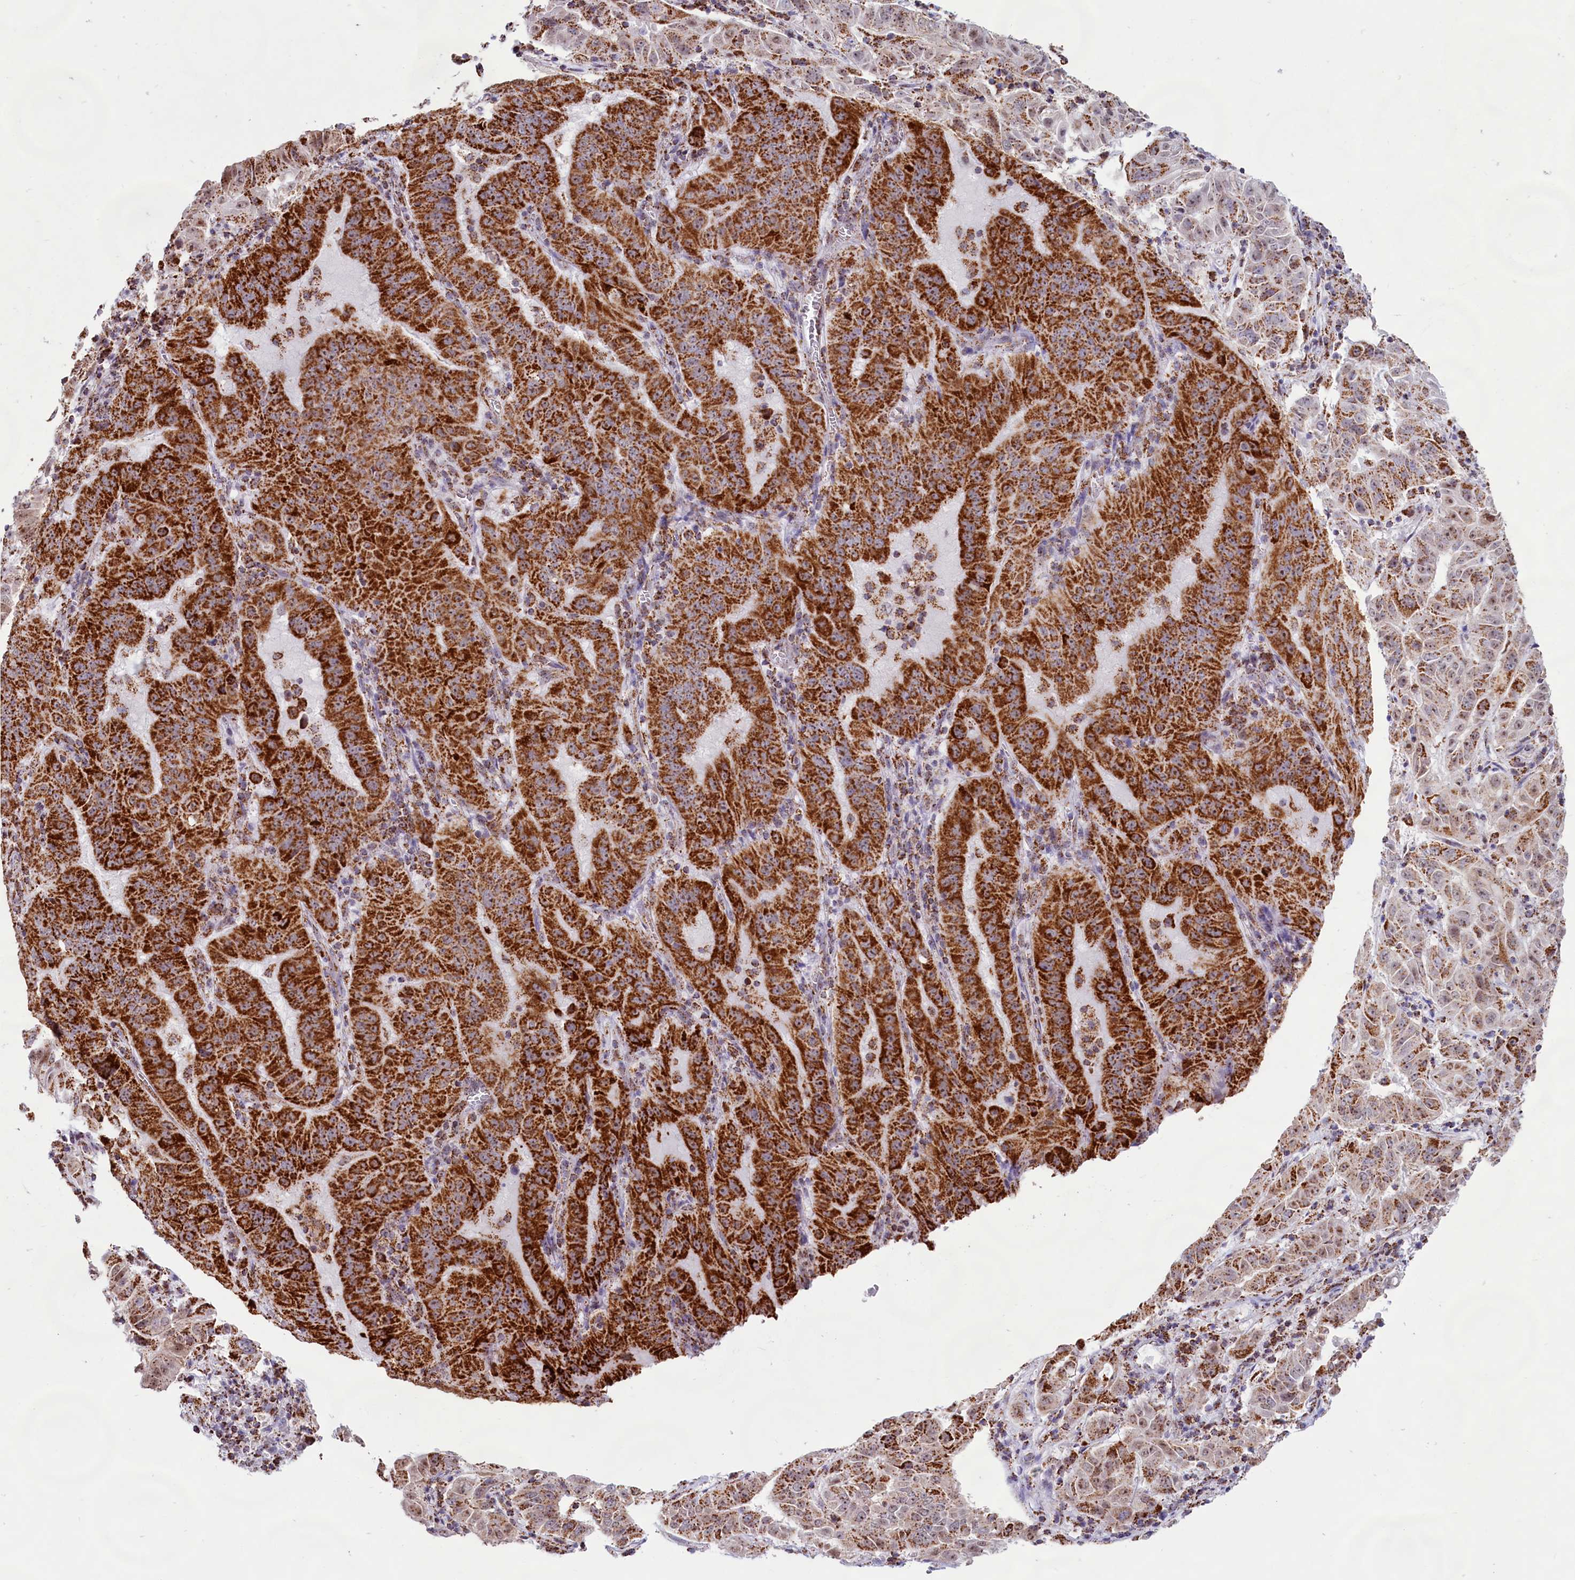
{"staining": {"intensity": "strong", "quantity": ">75%", "location": "cytoplasmic/membranous"}, "tissue": "pancreatic cancer", "cell_type": "Tumor cells", "image_type": "cancer", "snomed": [{"axis": "morphology", "description": "Adenocarcinoma, NOS"}, {"axis": "topography", "description": "Pancreas"}], "caption": "Protein staining of pancreatic cancer (adenocarcinoma) tissue demonstrates strong cytoplasmic/membranous positivity in about >75% of tumor cells. (Brightfield microscopy of DAB IHC at high magnification).", "gene": "C1D", "patient": {"sex": "male", "age": 63}}